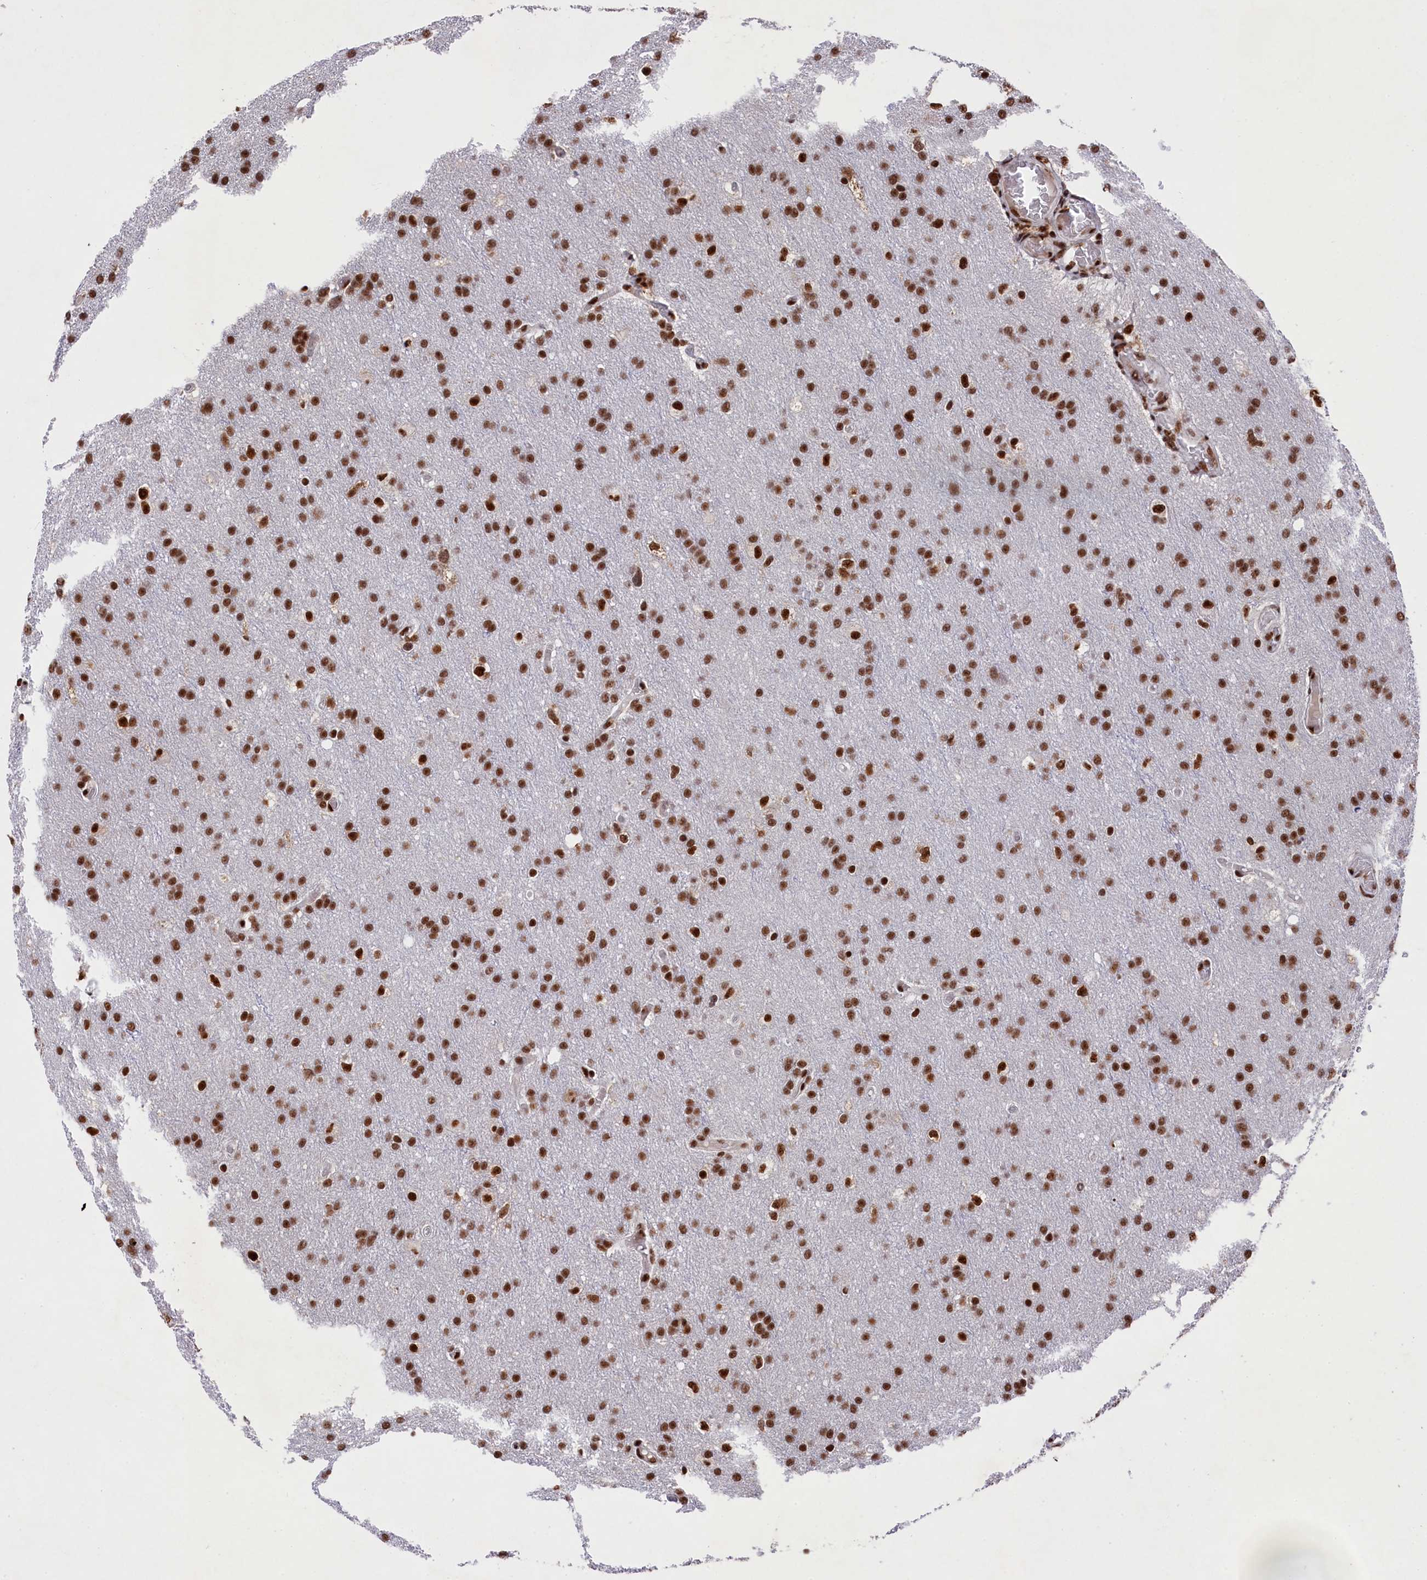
{"staining": {"intensity": "strong", "quantity": ">75%", "location": "nuclear"}, "tissue": "glioma", "cell_type": "Tumor cells", "image_type": "cancer", "snomed": [{"axis": "morphology", "description": "Glioma, malignant, High grade"}, {"axis": "topography", "description": "Cerebral cortex"}], "caption": "The photomicrograph demonstrates staining of high-grade glioma (malignant), revealing strong nuclear protein expression (brown color) within tumor cells.", "gene": "PRPF31", "patient": {"sex": "female", "age": 36}}